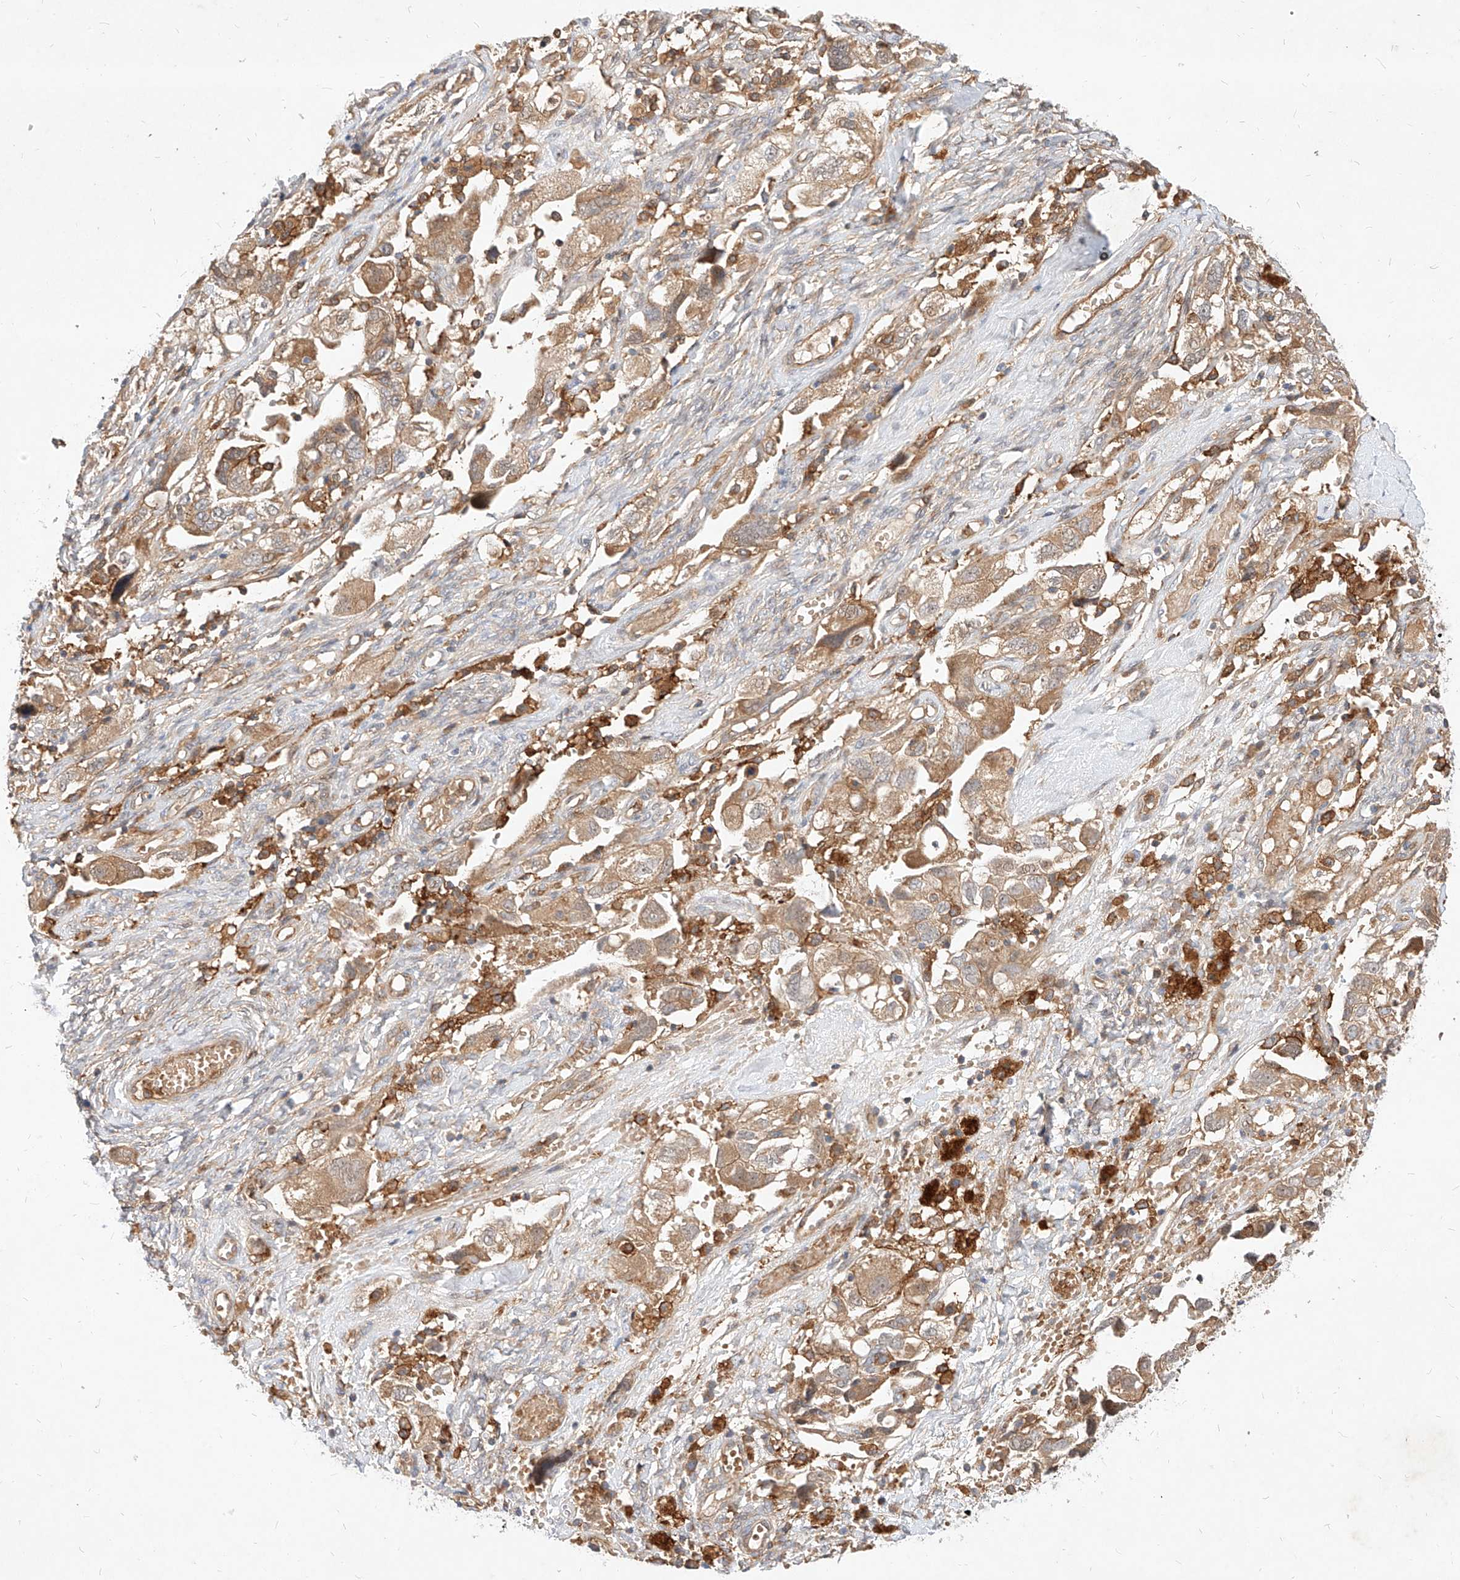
{"staining": {"intensity": "moderate", "quantity": ">75%", "location": "cytoplasmic/membranous"}, "tissue": "ovarian cancer", "cell_type": "Tumor cells", "image_type": "cancer", "snomed": [{"axis": "morphology", "description": "Carcinoma, NOS"}, {"axis": "morphology", "description": "Cystadenocarcinoma, serous, NOS"}, {"axis": "topography", "description": "Ovary"}], "caption": "Human ovarian cancer stained with a protein marker exhibits moderate staining in tumor cells.", "gene": "NFAM1", "patient": {"sex": "female", "age": 69}}